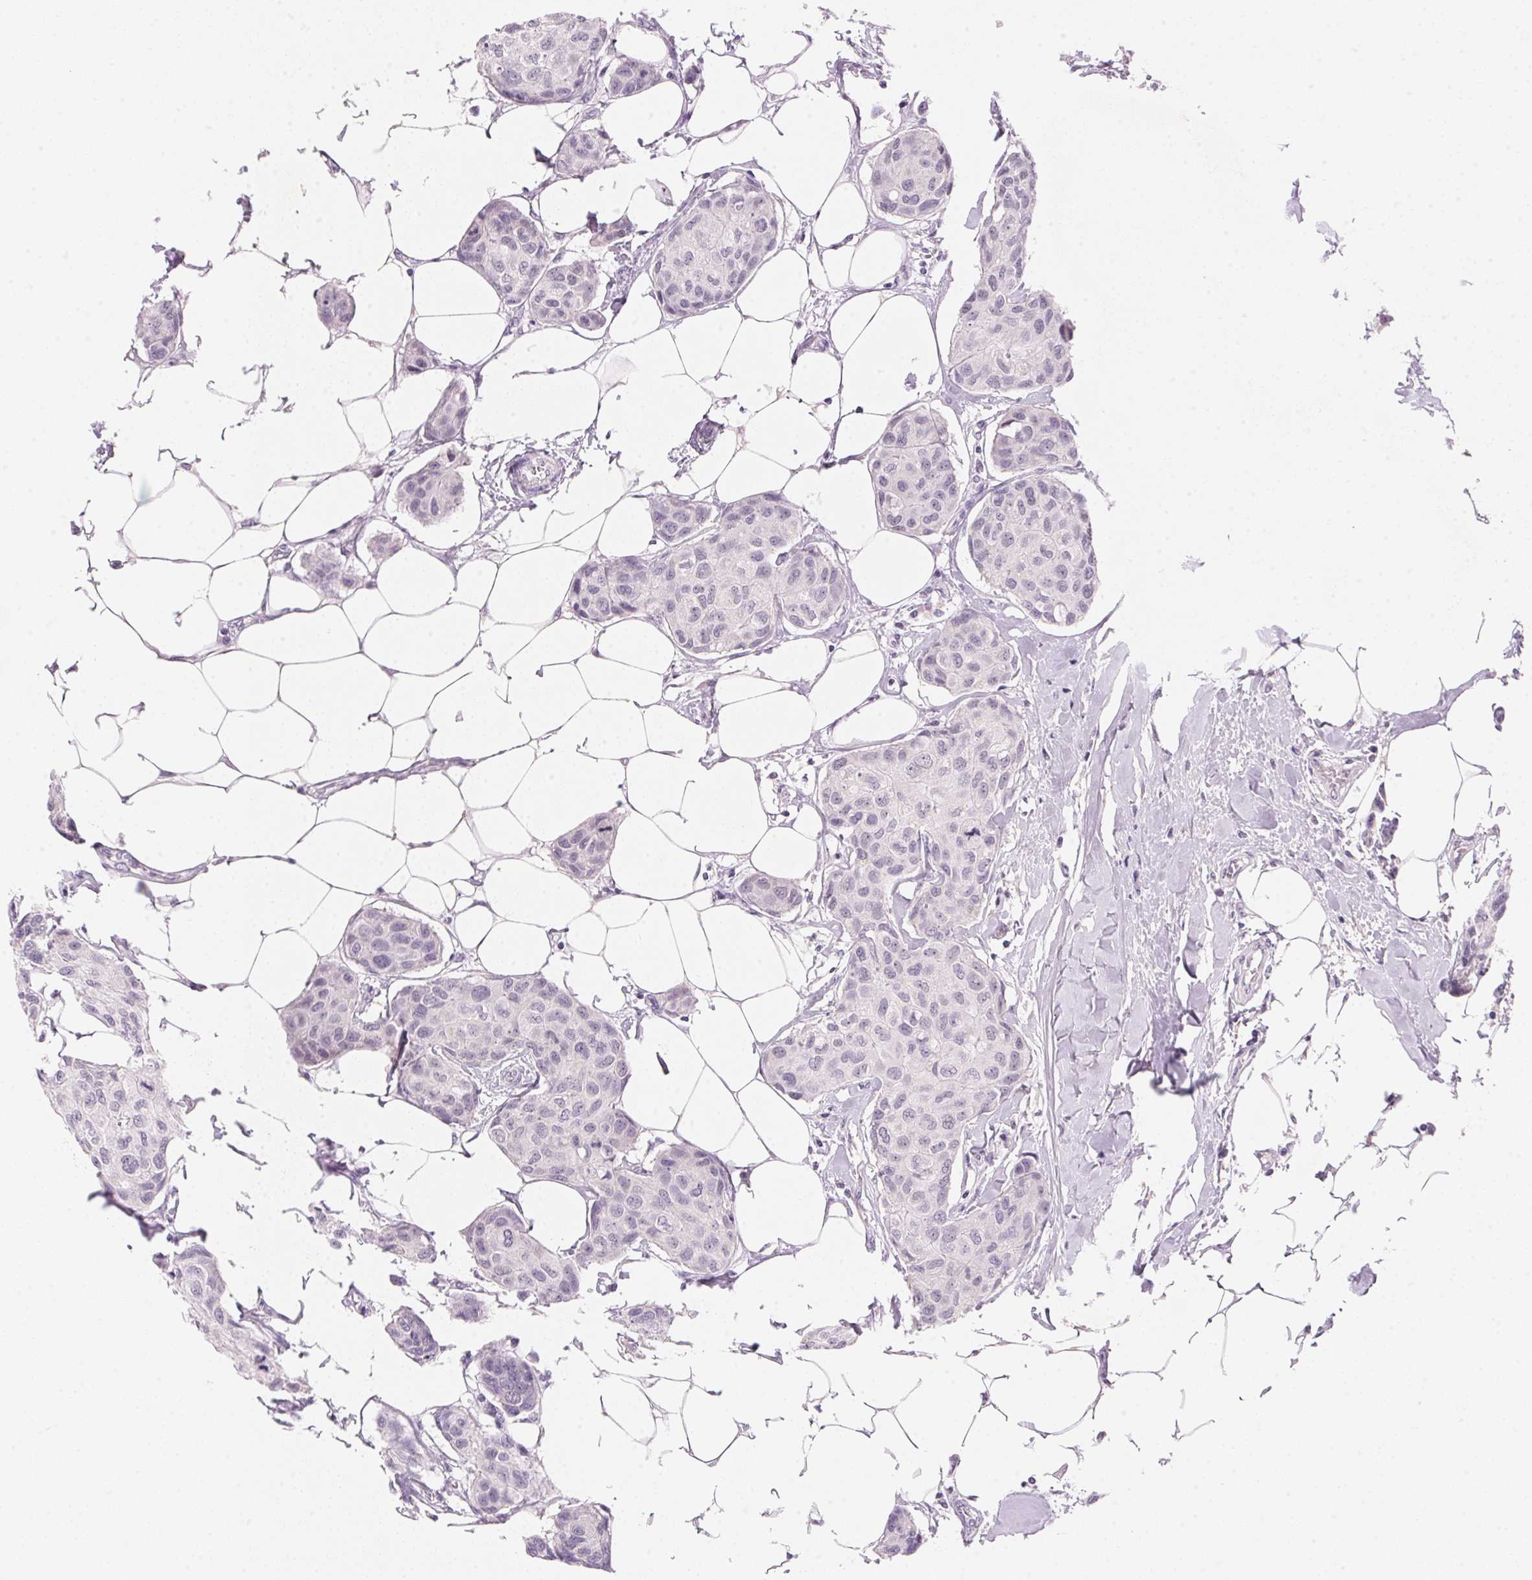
{"staining": {"intensity": "negative", "quantity": "none", "location": "none"}, "tissue": "breast cancer", "cell_type": "Tumor cells", "image_type": "cancer", "snomed": [{"axis": "morphology", "description": "Duct carcinoma"}, {"axis": "topography", "description": "Breast"}], "caption": "Photomicrograph shows no protein positivity in tumor cells of breast cancer (invasive ductal carcinoma) tissue. The staining was performed using DAB to visualize the protein expression in brown, while the nuclei were stained in blue with hematoxylin (Magnification: 20x).", "gene": "CYP11B1", "patient": {"sex": "female", "age": 80}}